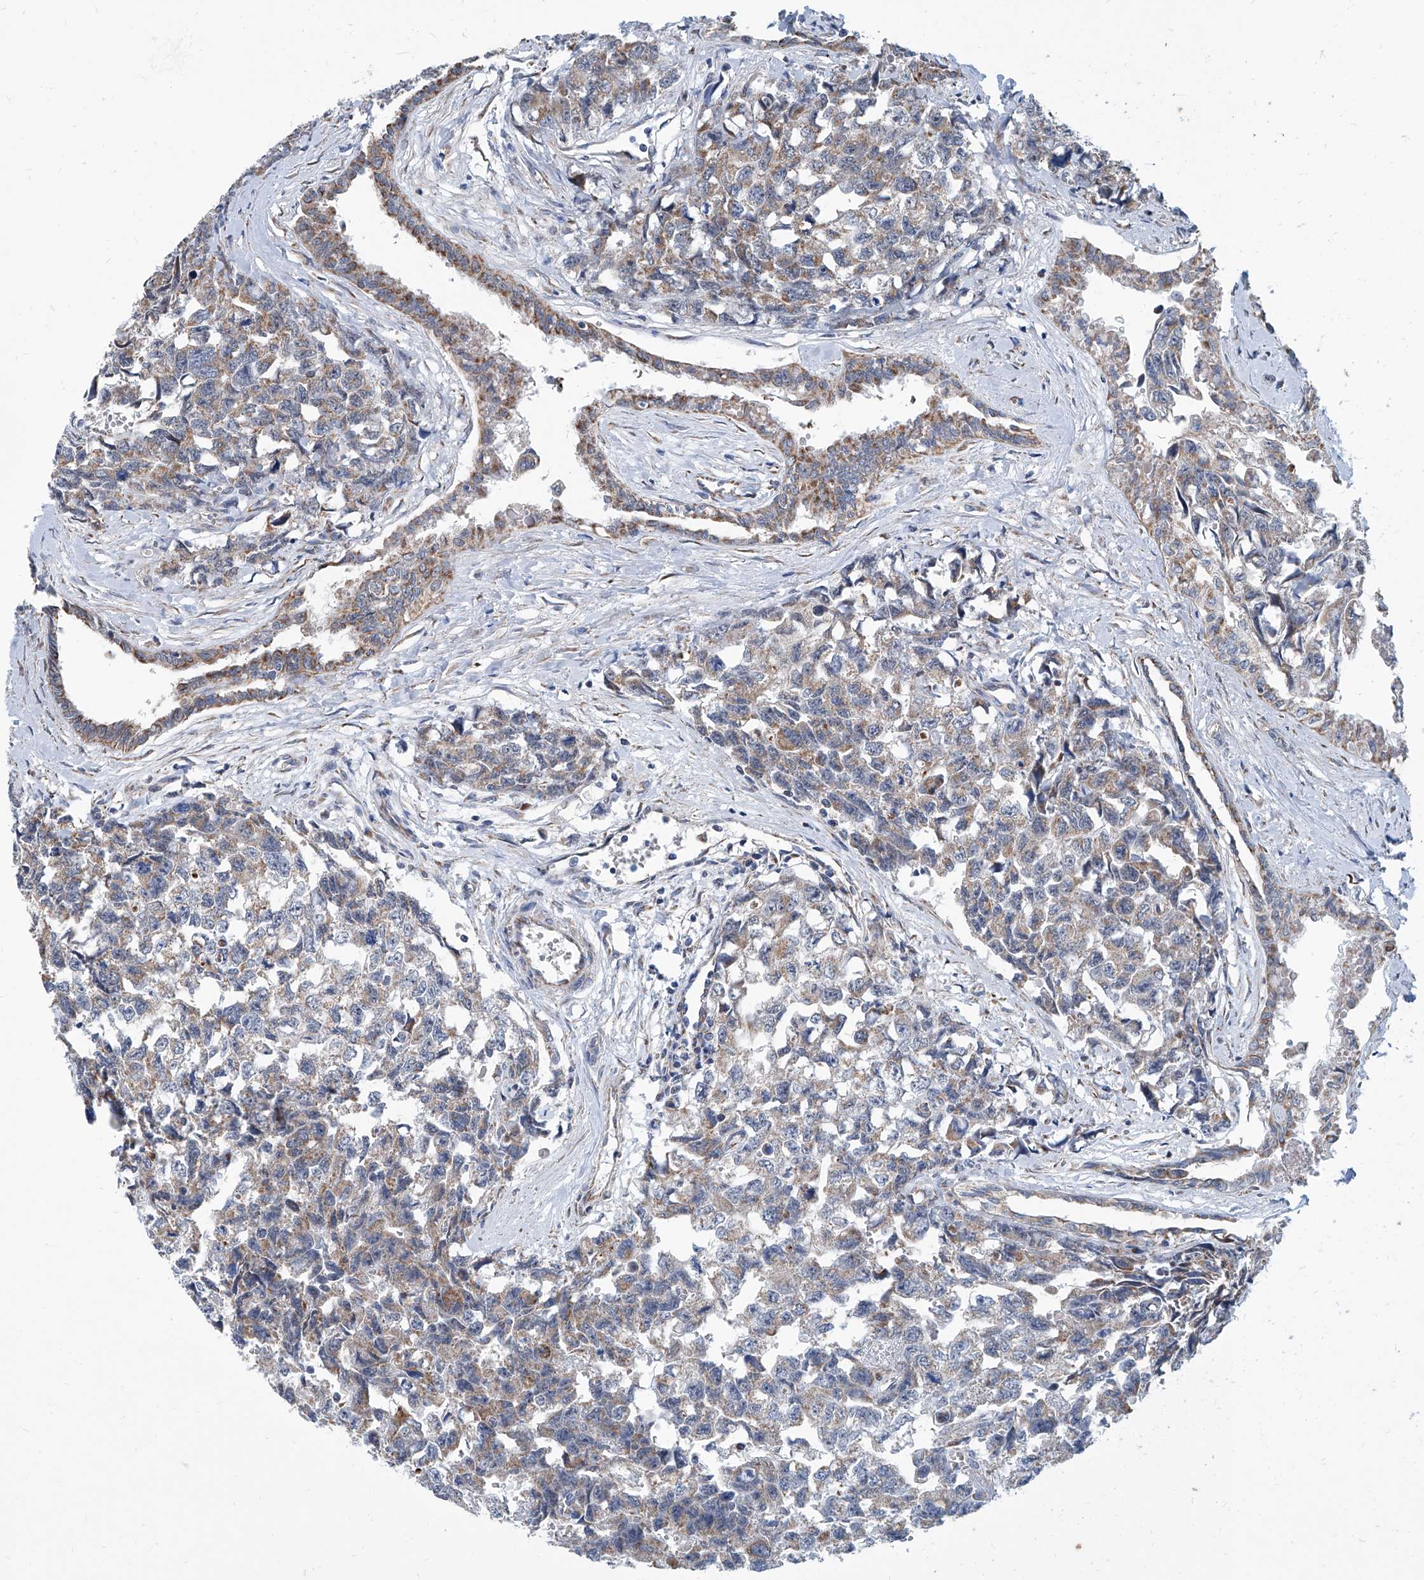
{"staining": {"intensity": "moderate", "quantity": "25%-75%", "location": "cytoplasmic/membranous"}, "tissue": "testis cancer", "cell_type": "Tumor cells", "image_type": "cancer", "snomed": [{"axis": "morphology", "description": "Carcinoma, Embryonal, NOS"}, {"axis": "topography", "description": "Testis"}], "caption": "IHC image of neoplastic tissue: embryonal carcinoma (testis) stained using immunohistochemistry (IHC) reveals medium levels of moderate protein expression localized specifically in the cytoplasmic/membranous of tumor cells, appearing as a cytoplasmic/membranous brown color.", "gene": "USP48", "patient": {"sex": "male", "age": 31}}